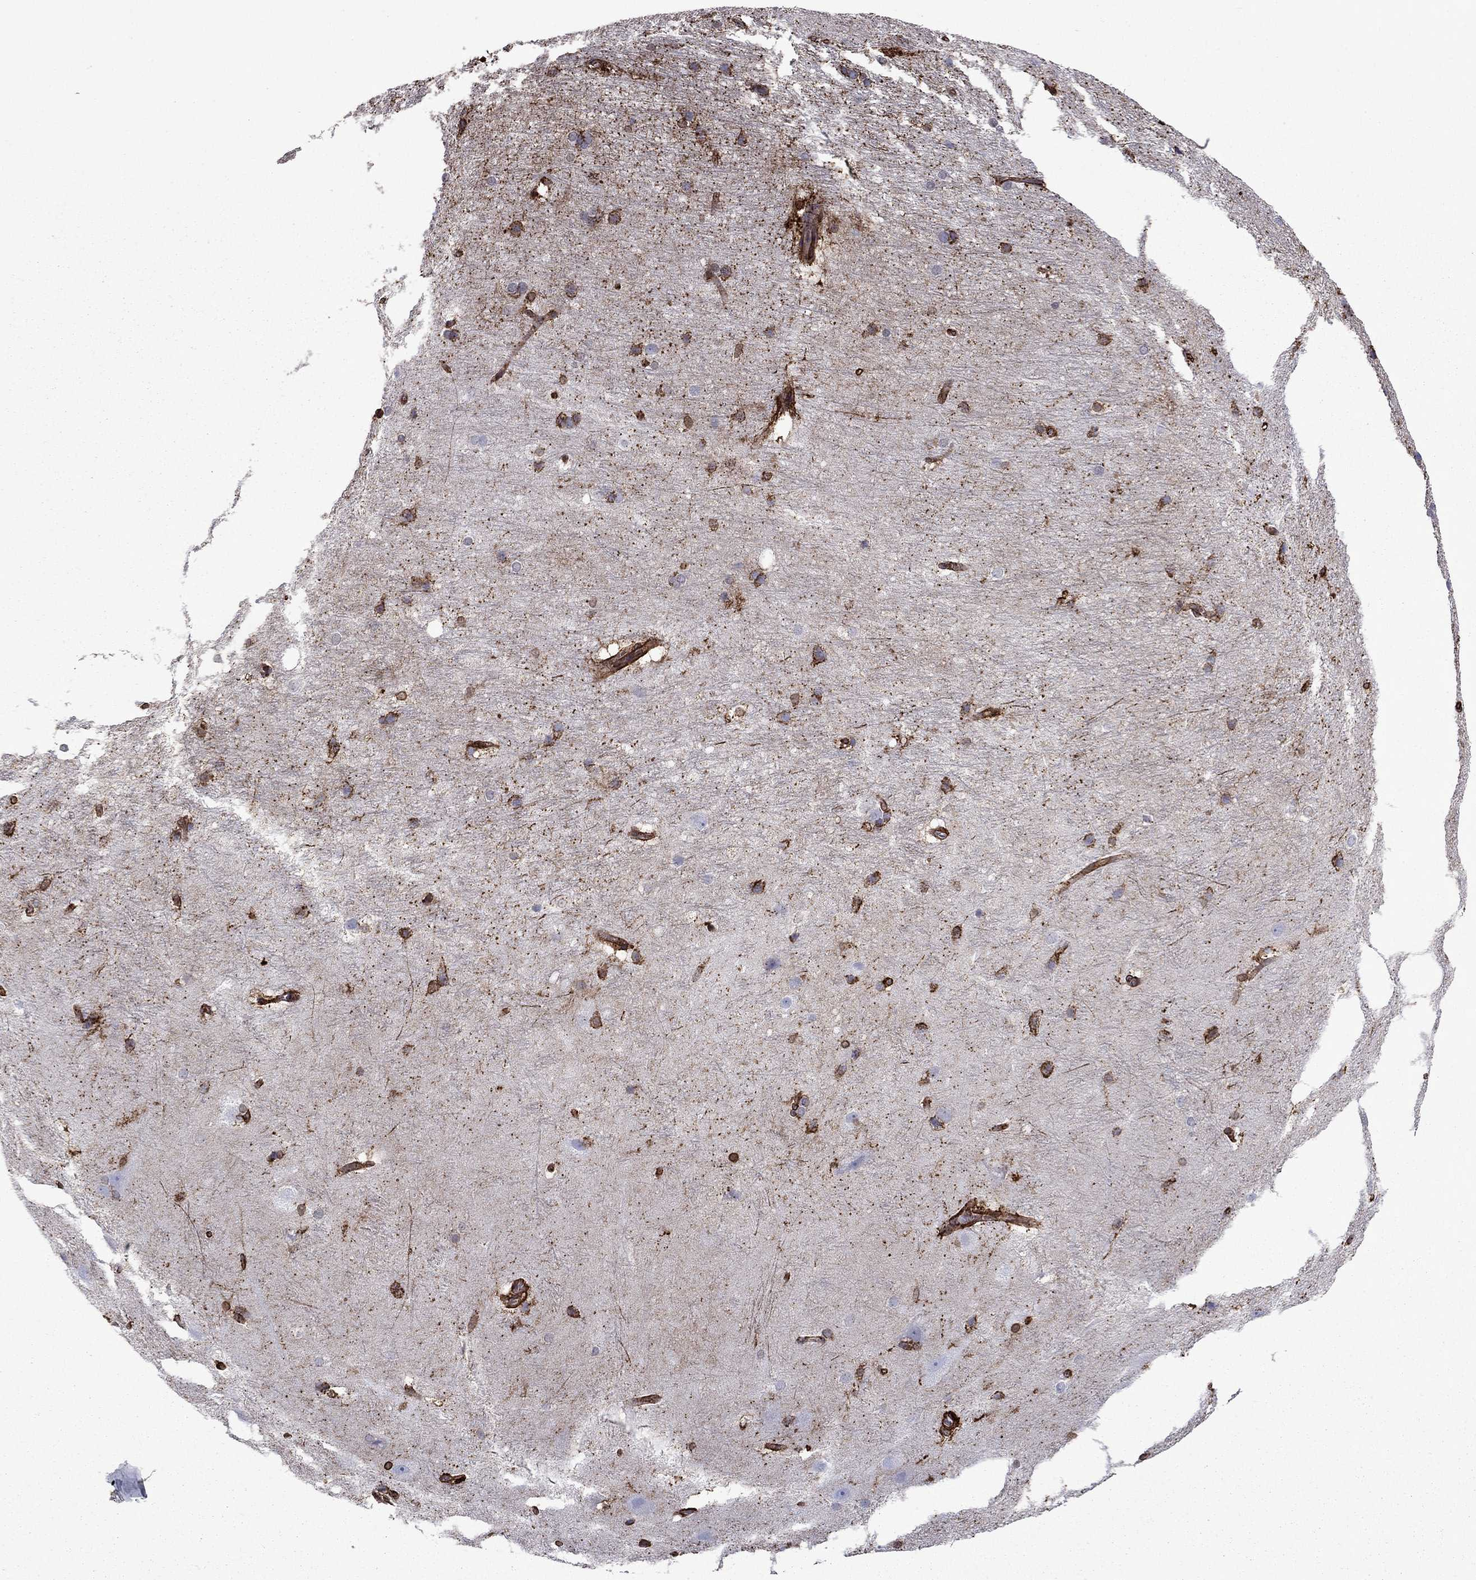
{"staining": {"intensity": "moderate", "quantity": "25%-75%", "location": "cytoplasmic/membranous"}, "tissue": "hippocampus", "cell_type": "Glial cells", "image_type": "normal", "snomed": [{"axis": "morphology", "description": "Normal tissue, NOS"}, {"axis": "topography", "description": "Cerebral cortex"}, {"axis": "topography", "description": "Hippocampus"}], "caption": "Brown immunohistochemical staining in benign human hippocampus demonstrates moderate cytoplasmic/membranous positivity in about 25%-75% of glial cells.", "gene": "PLAU", "patient": {"sex": "female", "age": 19}}